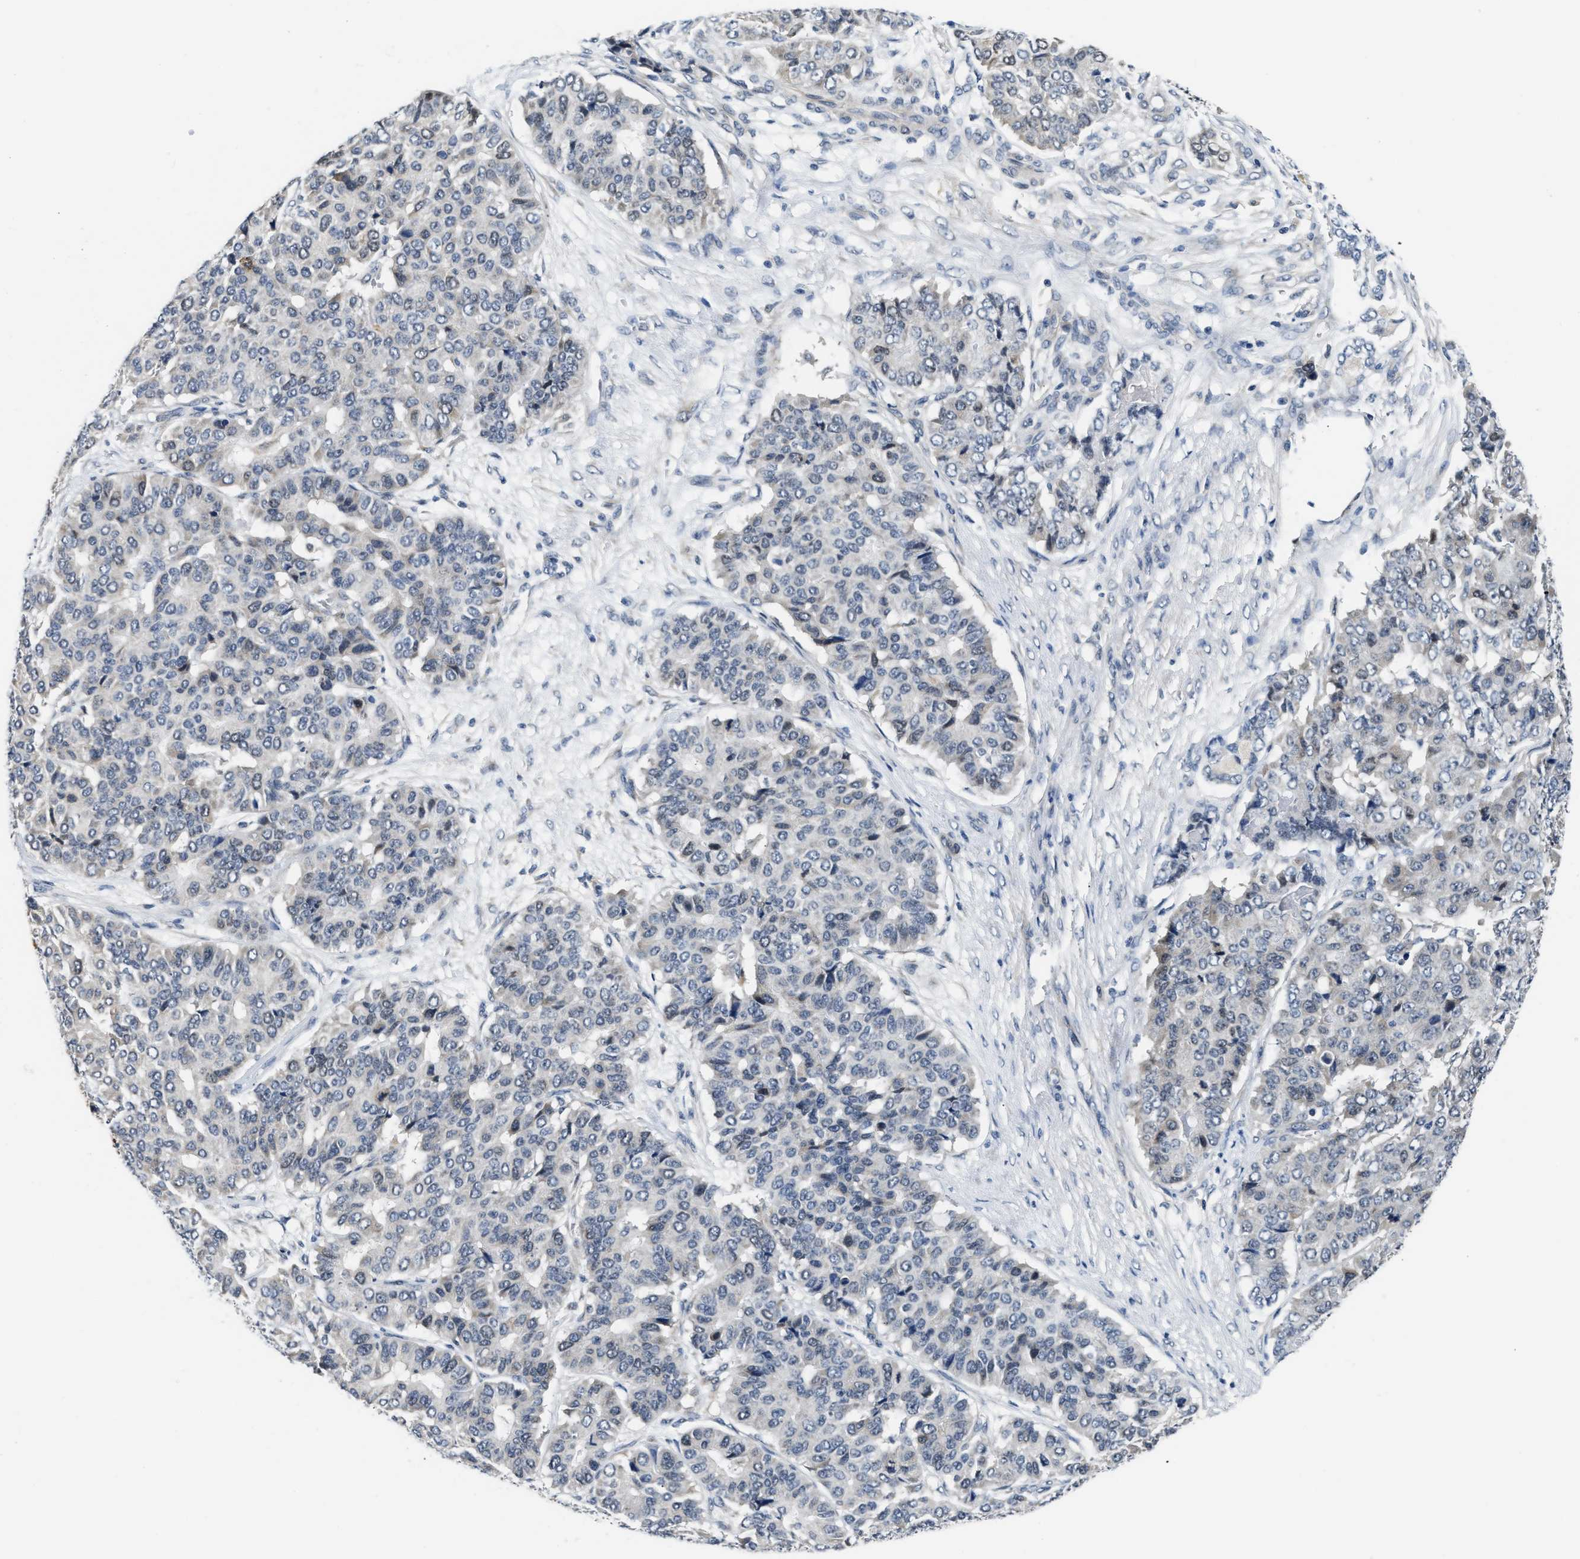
{"staining": {"intensity": "negative", "quantity": "none", "location": "none"}, "tissue": "pancreatic cancer", "cell_type": "Tumor cells", "image_type": "cancer", "snomed": [{"axis": "morphology", "description": "Adenocarcinoma, NOS"}, {"axis": "topography", "description": "Pancreas"}], "caption": "Human pancreatic cancer (adenocarcinoma) stained for a protein using immunohistochemistry (IHC) demonstrates no staining in tumor cells.", "gene": "CLGN", "patient": {"sex": "male", "age": 50}}